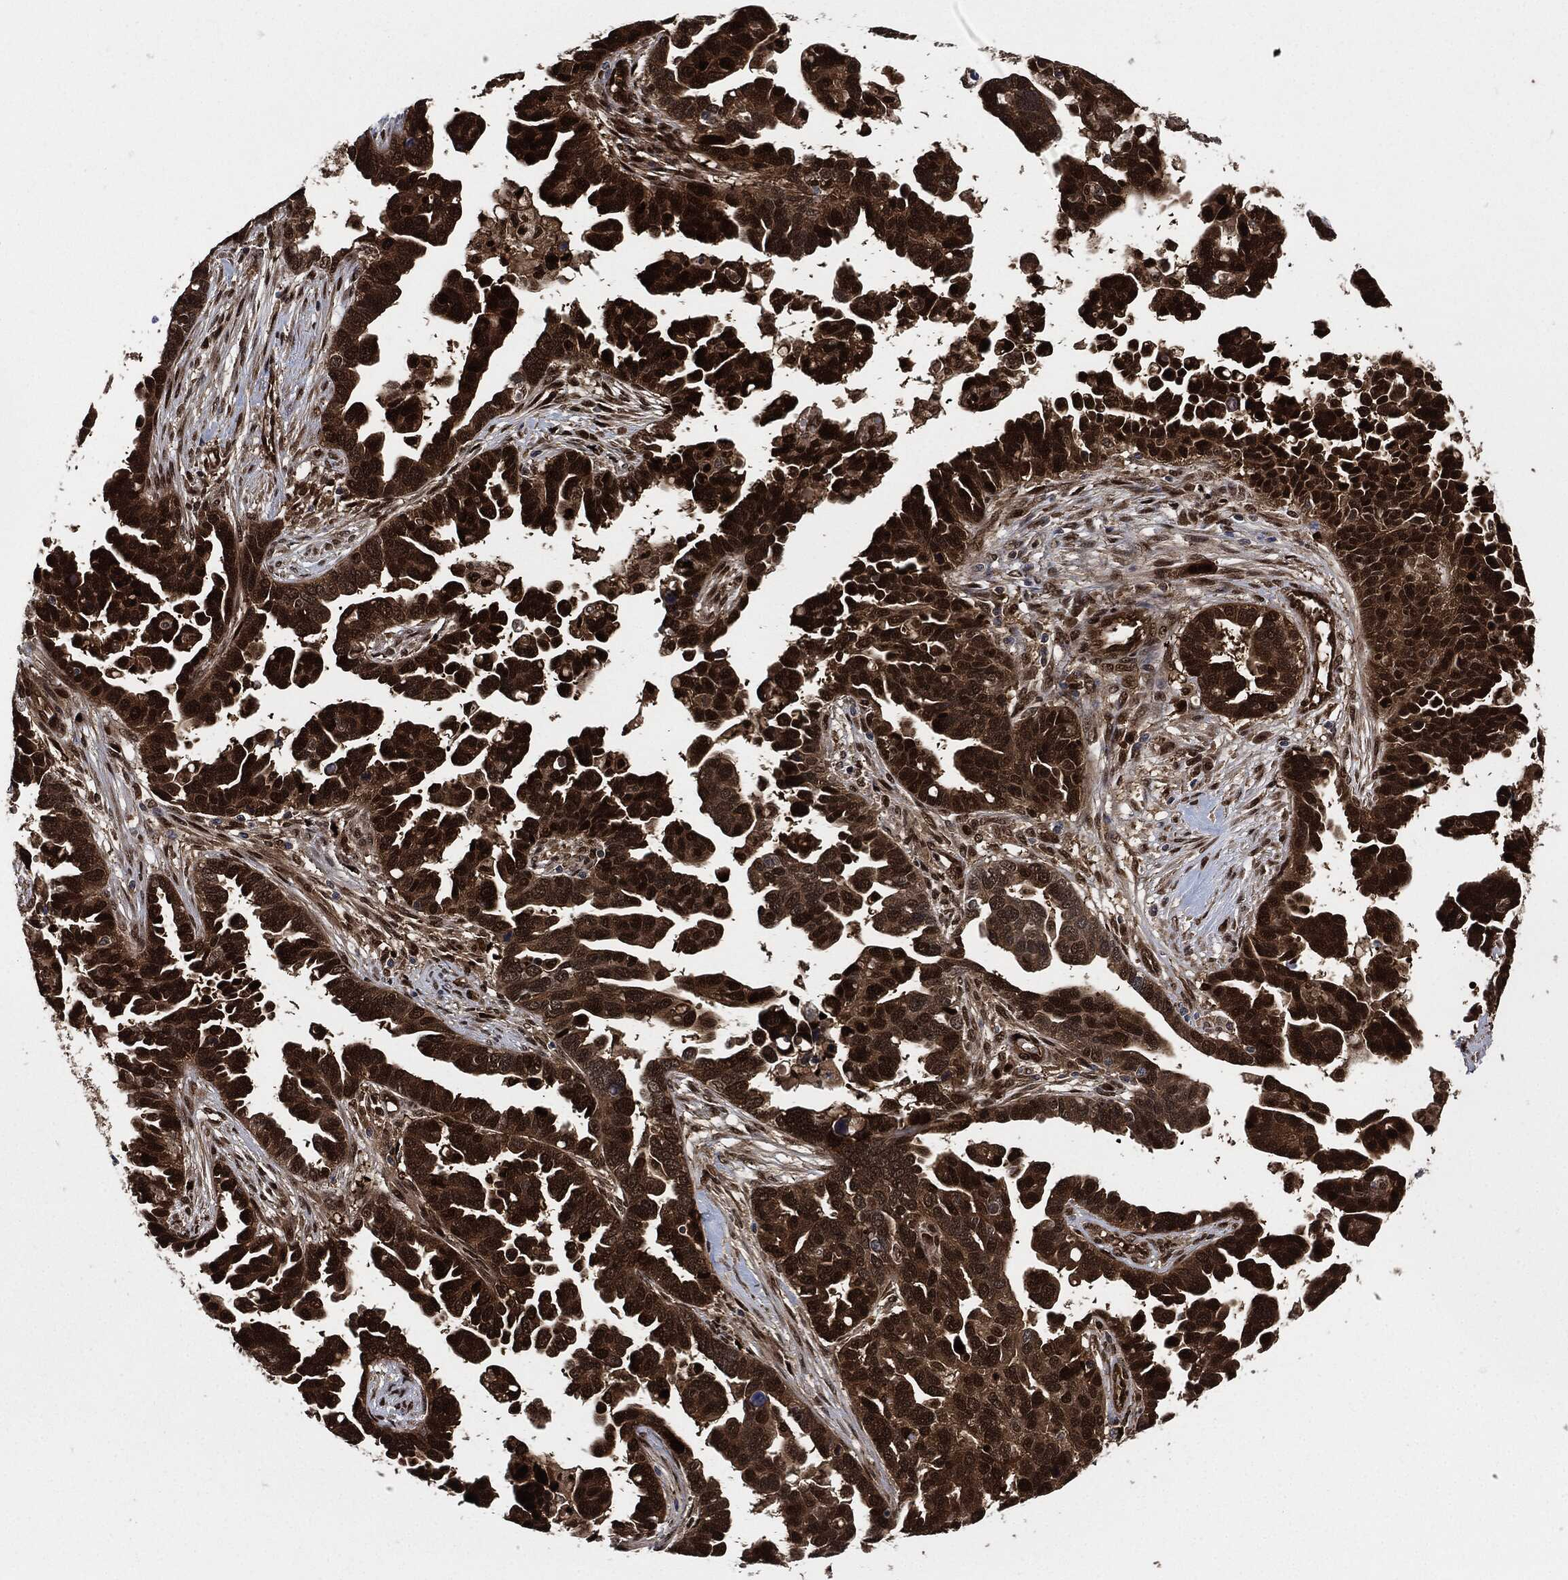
{"staining": {"intensity": "strong", "quantity": ">75%", "location": "cytoplasmic/membranous,nuclear"}, "tissue": "ovarian cancer", "cell_type": "Tumor cells", "image_type": "cancer", "snomed": [{"axis": "morphology", "description": "Cystadenocarcinoma, serous, NOS"}, {"axis": "topography", "description": "Ovary"}], "caption": "Ovarian cancer stained with a brown dye reveals strong cytoplasmic/membranous and nuclear positive expression in approximately >75% of tumor cells.", "gene": "DCTN1", "patient": {"sex": "female", "age": 54}}